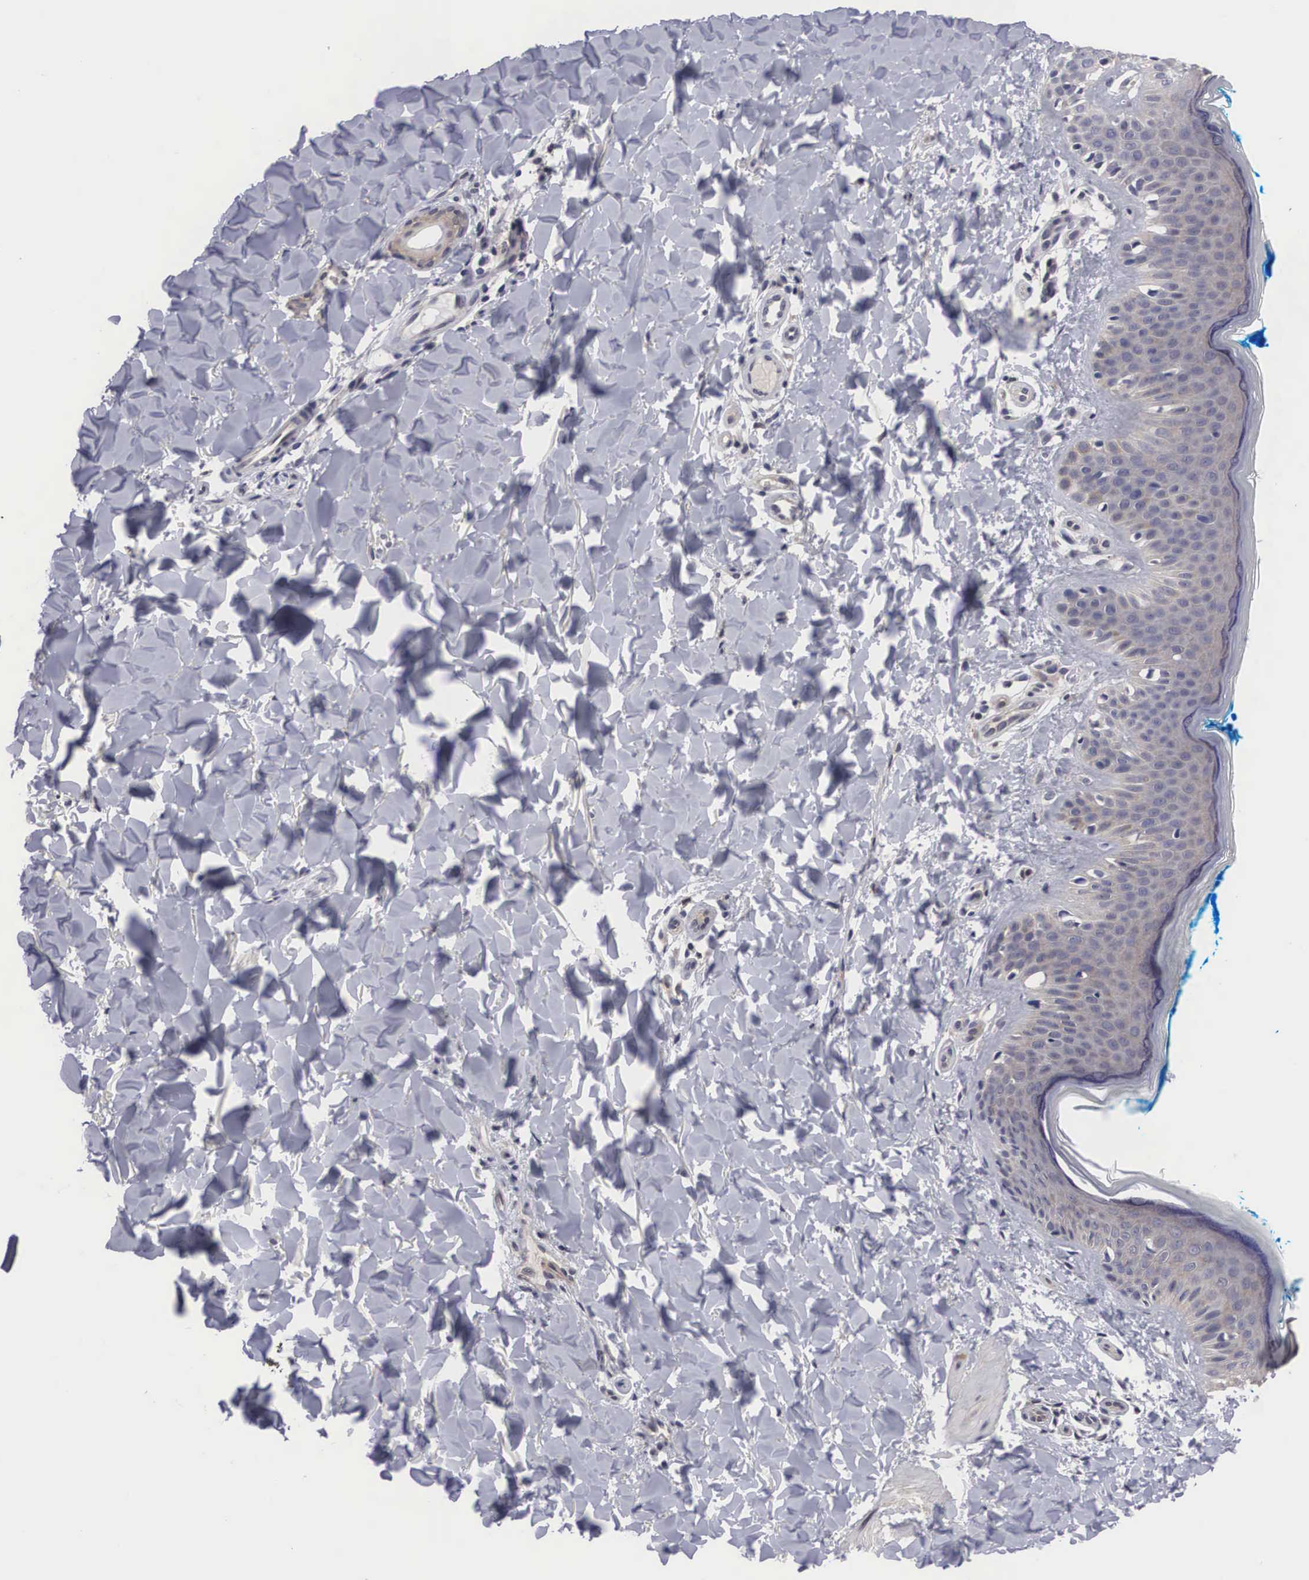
{"staining": {"intensity": "negative", "quantity": "none", "location": "none"}, "tissue": "skin", "cell_type": "Fibroblasts", "image_type": "normal", "snomed": [{"axis": "morphology", "description": "Normal tissue, NOS"}, {"axis": "topography", "description": "Skin"}], "caption": "Skin was stained to show a protein in brown. There is no significant staining in fibroblasts.", "gene": "OTX2", "patient": {"sex": "female", "age": 17}}